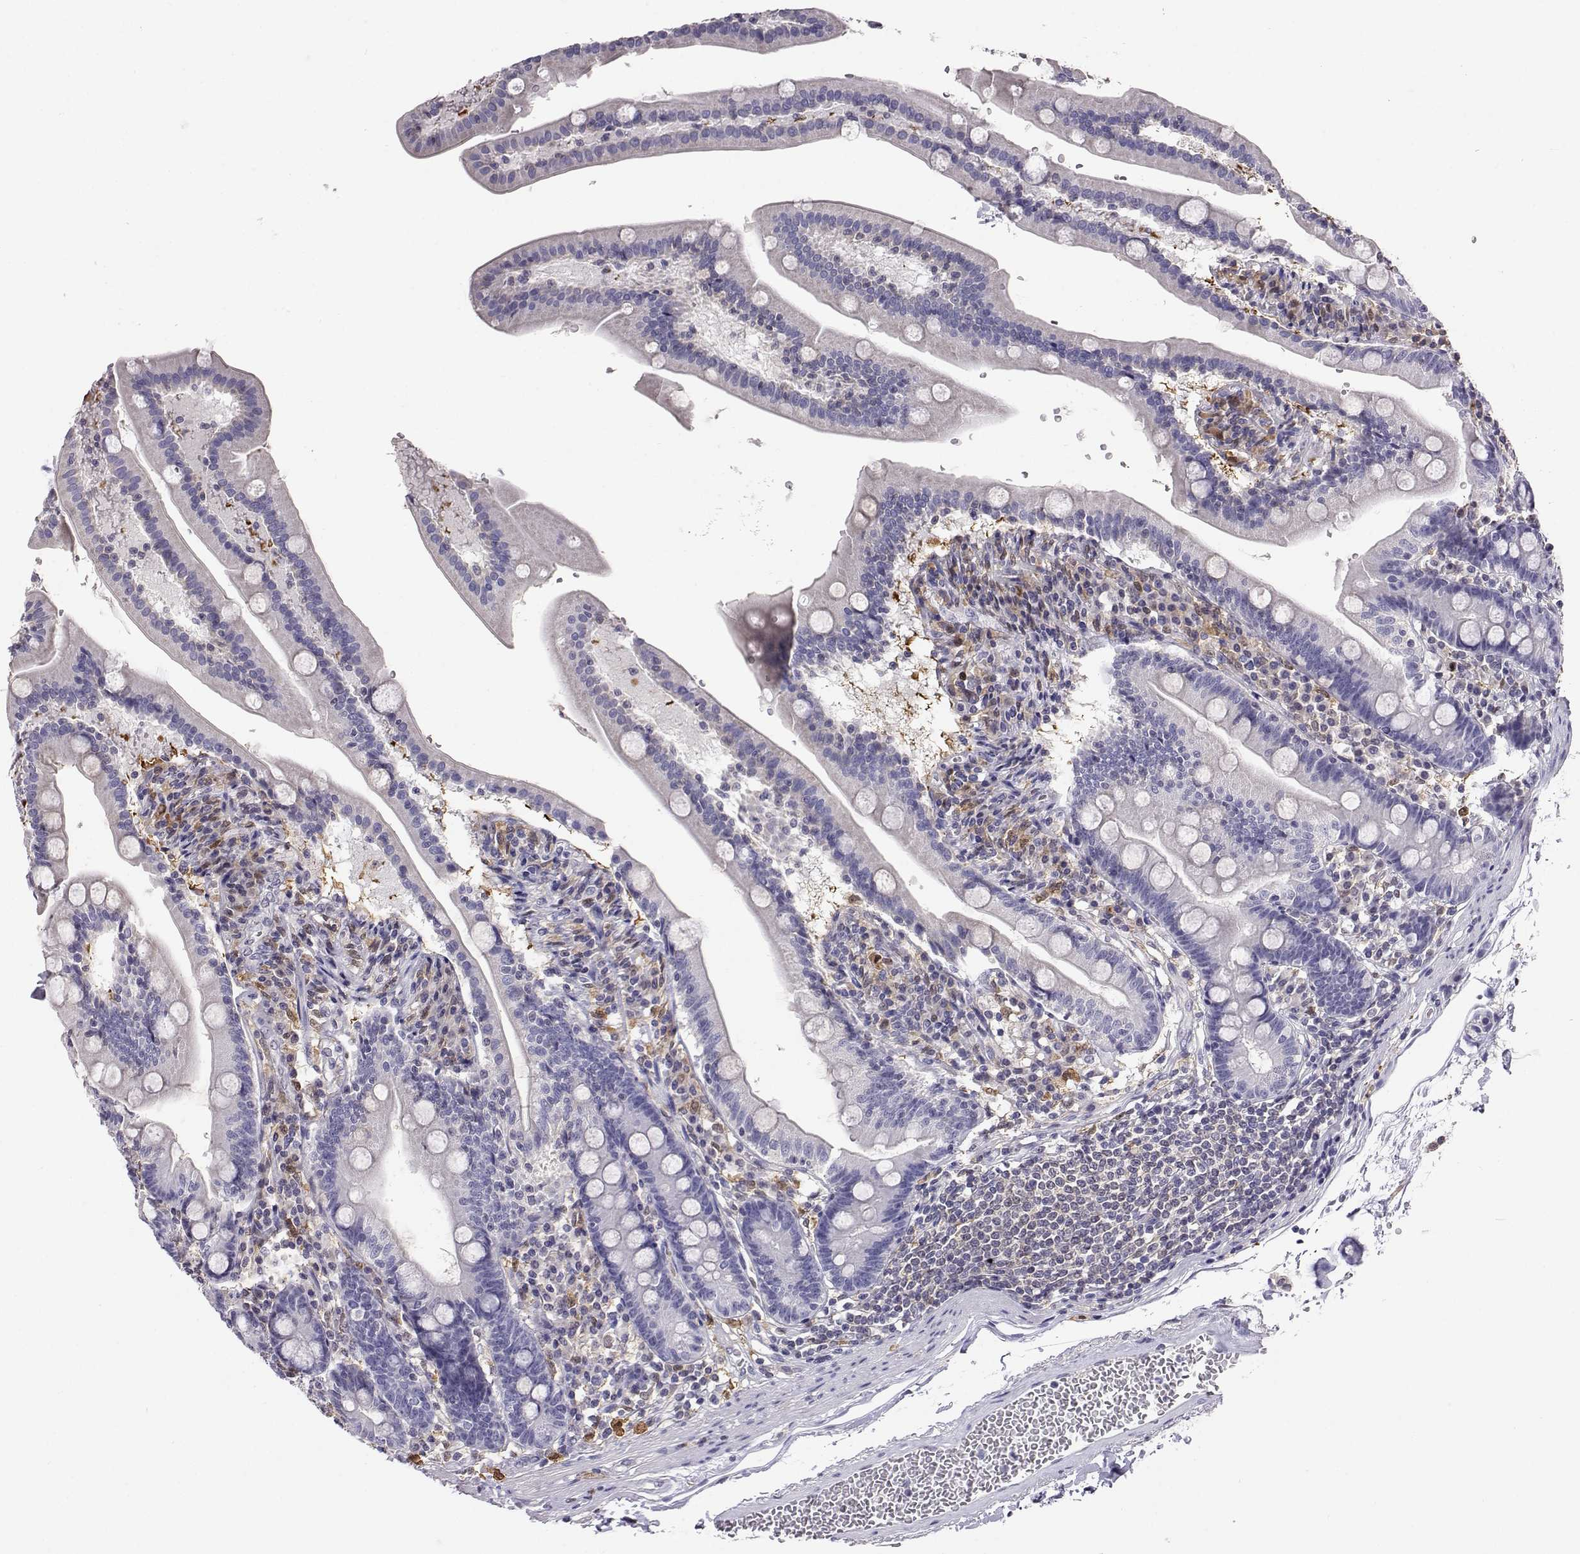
{"staining": {"intensity": "negative", "quantity": "none", "location": "none"}, "tissue": "duodenum", "cell_type": "Glandular cells", "image_type": "normal", "snomed": [{"axis": "morphology", "description": "Normal tissue, NOS"}, {"axis": "topography", "description": "Duodenum"}], "caption": "Immunohistochemistry histopathology image of normal duodenum: human duodenum stained with DAB demonstrates no significant protein staining in glandular cells.", "gene": "AKR1B1", "patient": {"sex": "female", "age": 67}}